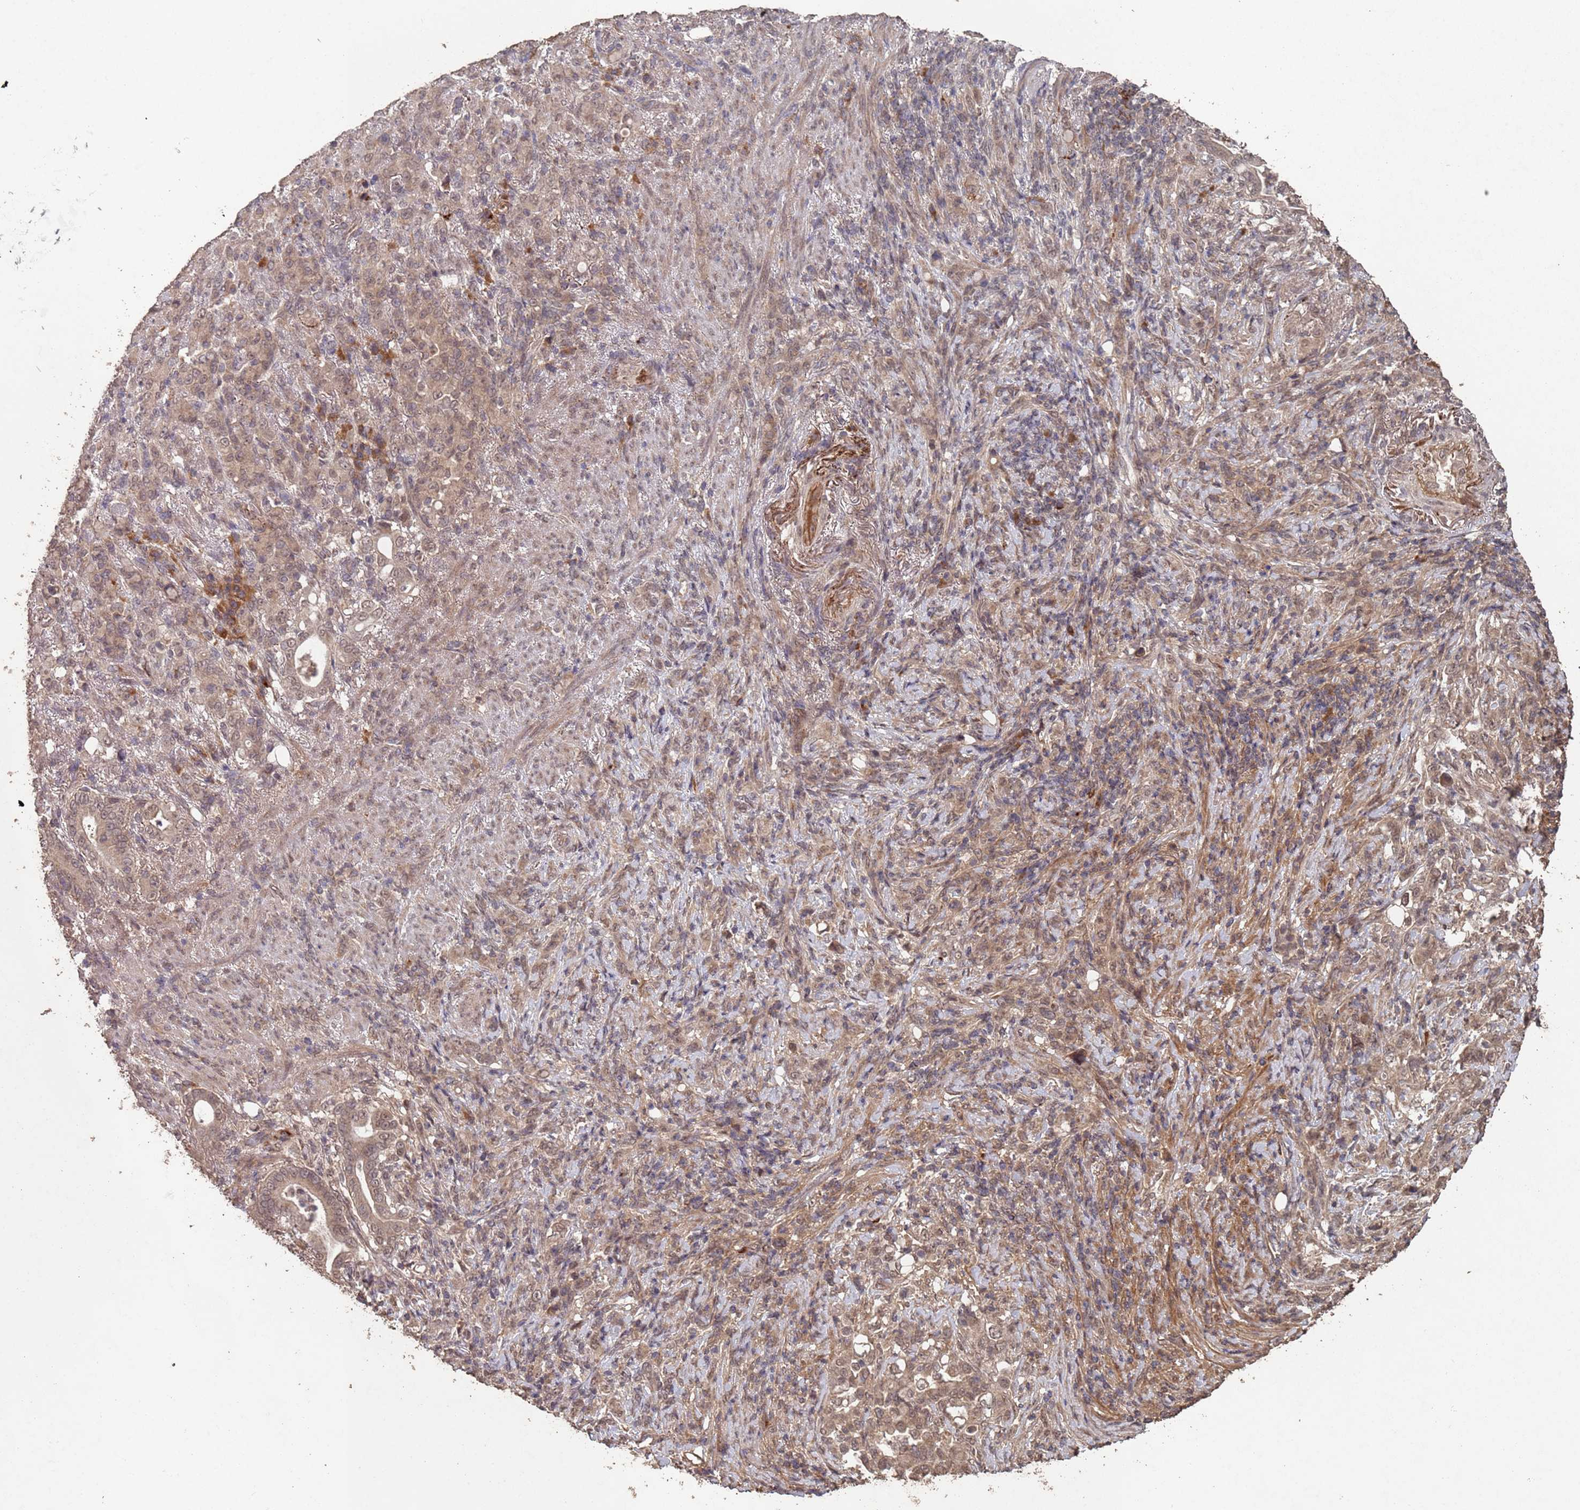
{"staining": {"intensity": "weak", "quantity": ">75%", "location": "cytoplasmic/membranous,nuclear"}, "tissue": "stomach cancer", "cell_type": "Tumor cells", "image_type": "cancer", "snomed": [{"axis": "morphology", "description": "Normal tissue, NOS"}, {"axis": "morphology", "description": "Adenocarcinoma, NOS"}, {"axis": "topography", "description": "Stomach"}], "caption": "Brown immunohistochemical staining in human stomach cancer (adenocarcinoma) reveals weak cytoplasmic/membranous and nuclear positivity in about >75% of tumor cells. The staining was performed using DAB (3,3'-diaminobenzidine), with brown indicating positive protein expression. Nuclei are stained blue with hematoxylin.", "gene": "FRAT1", "patient": {"sex": "female", "age": 79}}